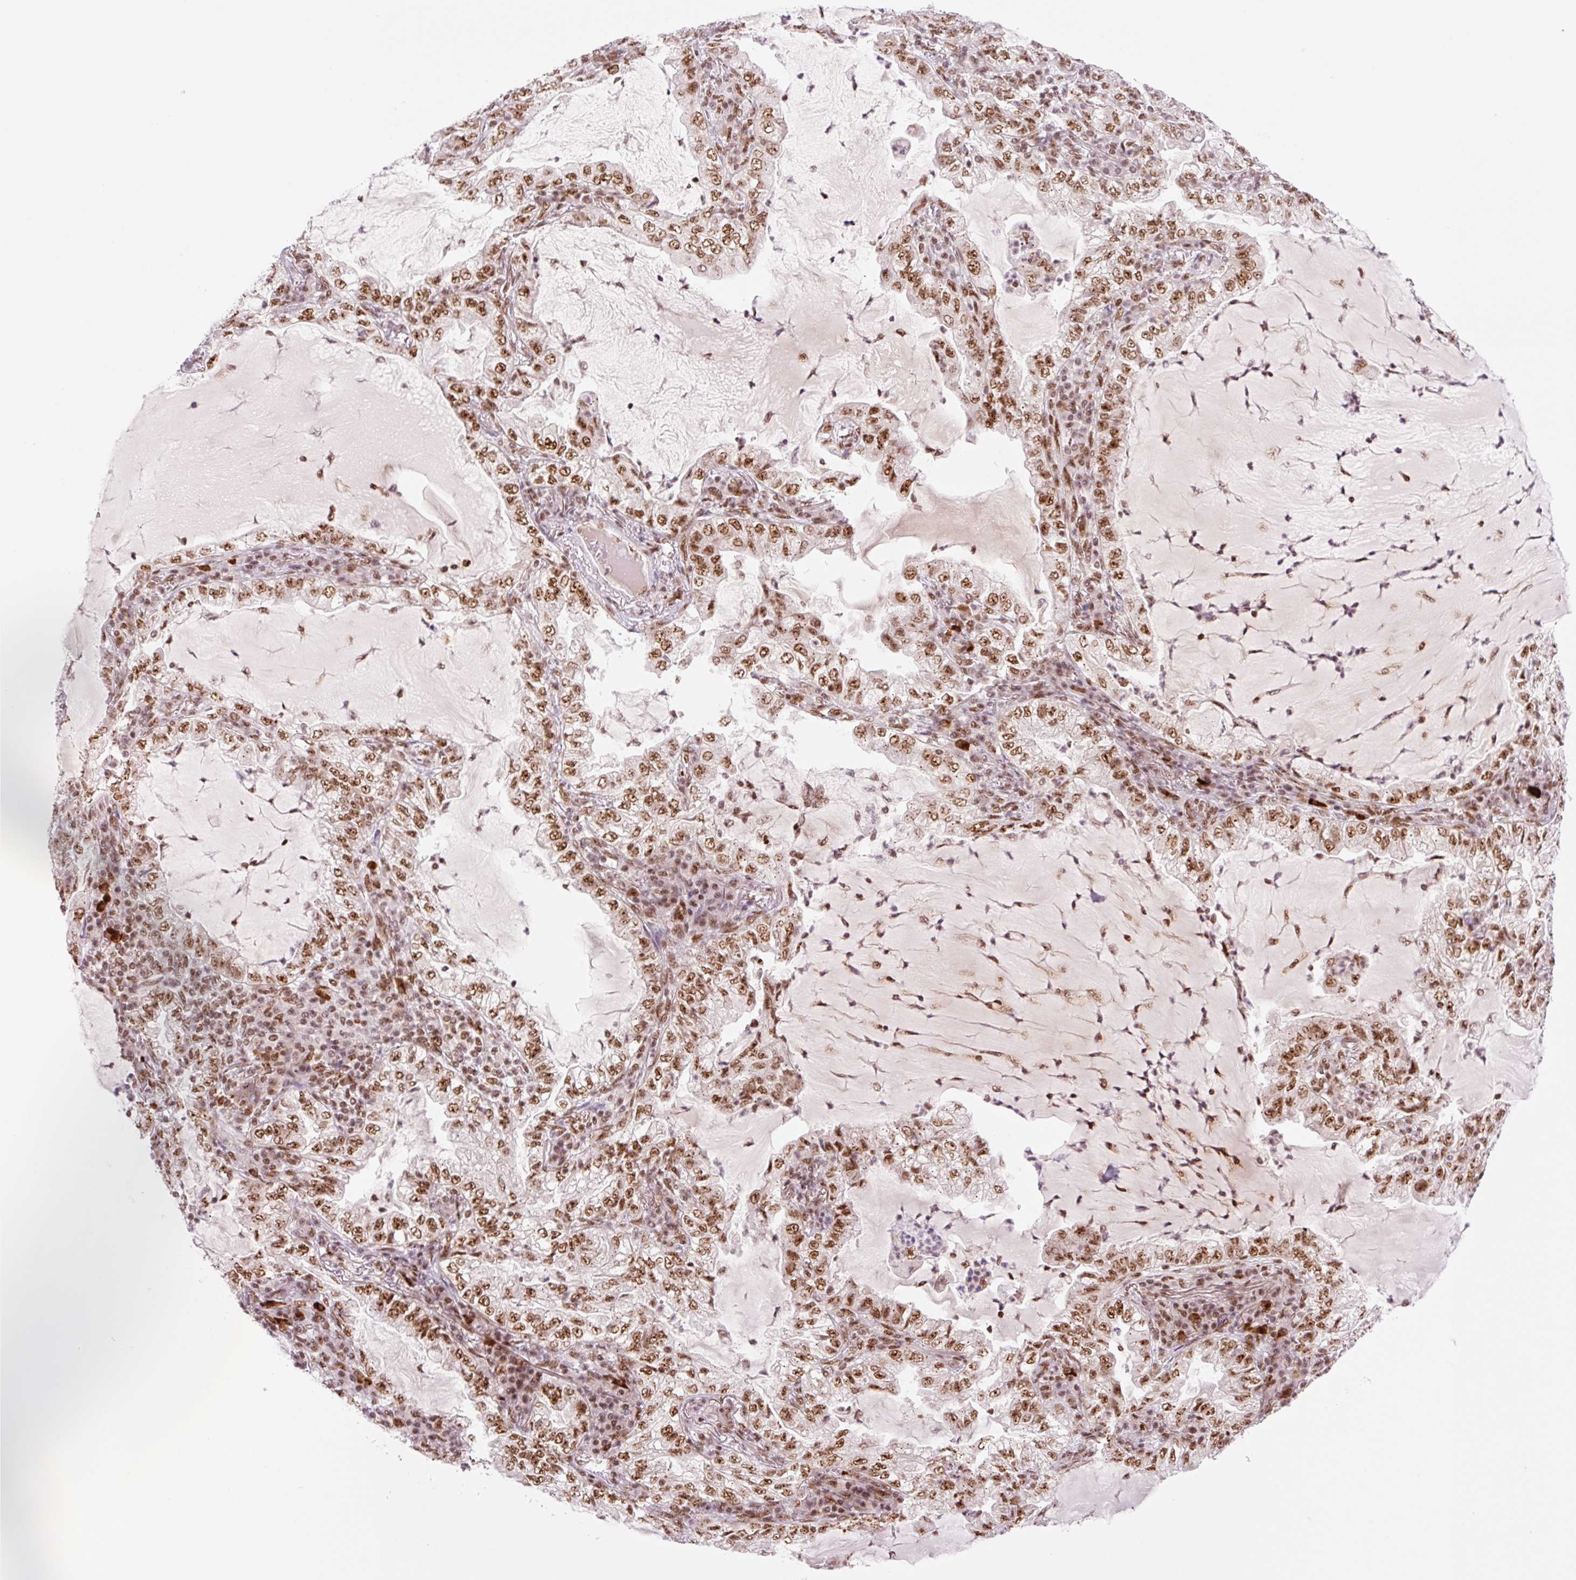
{"staining": {"intensity": "strong", "quantity": ">75%", "location": "nuclear"}, "tissue": "lung cancer", "cell_type": "Tumor cells", "image_type": "cancer", "snomed": [{"axis": "morphology", "description": "Adenocarcinoma, NOS"}, {"axis": "topography", "description": "Lung"}], "caption": "Tumor cells reveal high levels of strong nuclear positivity in about >75% of cells in lung adenocarcinoma. Immunohistochemistry (ihc) stains the protein in brown and the nuclei are stained blue.", "gene": "PRDM11", "patient": {"sex": "female", "age": 73}}